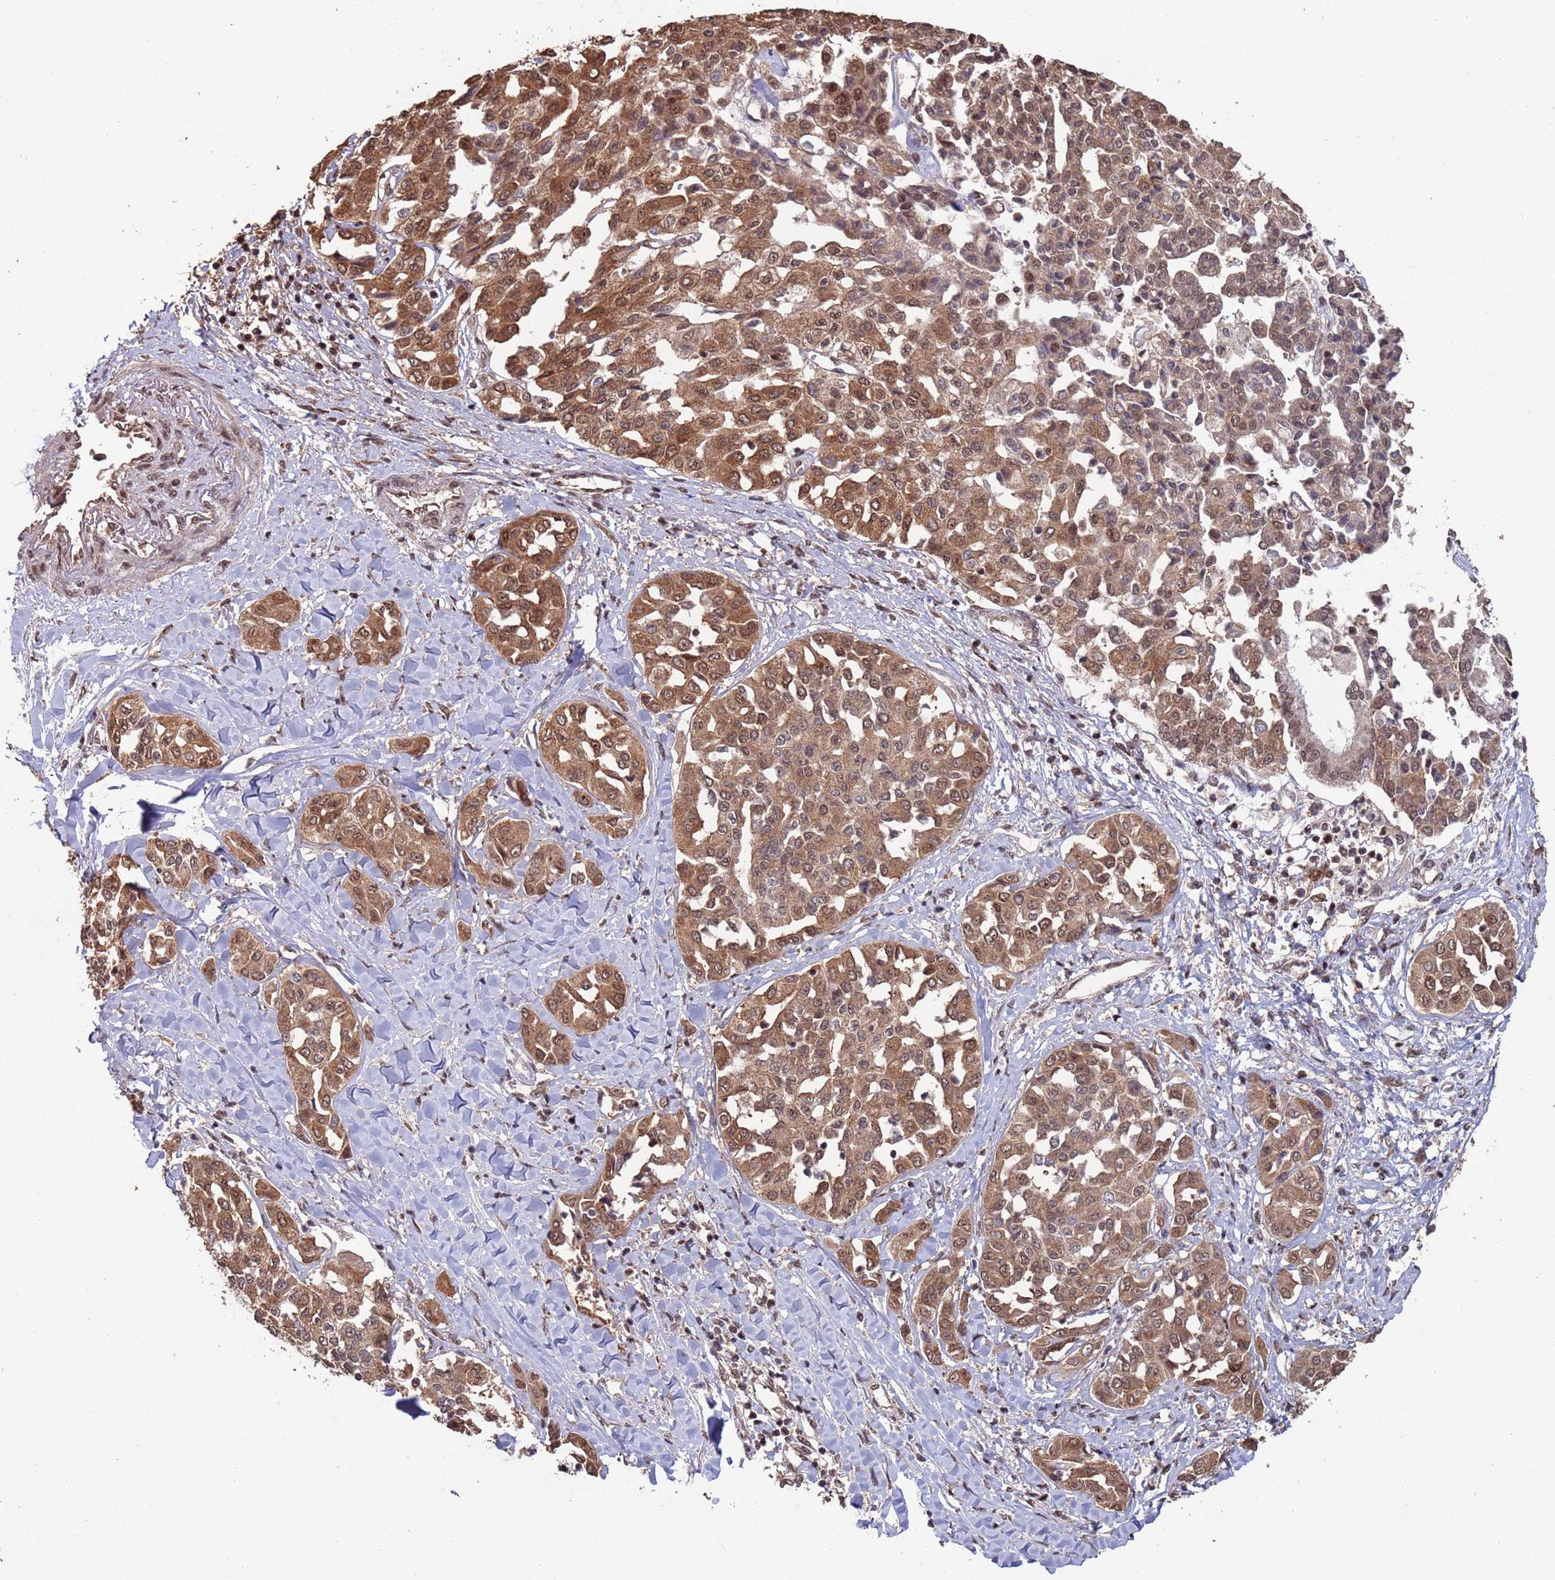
{"staining": {"intensity": "moderate", "quantity": ">75%", "location": "cytoplasmic/membranous,nuclear"}, "tissue": "liver cancer", "cell_type": "Tumor cells", "image_type": "cancer", "snomed": [{"axis": "morphology", "description": "Cholangiocarcinoma"}, {"axis": "topography", "description": "Liver"}], "caption": "High-power microscopy captured an immunohistochemistry (IHC) image of cholangiocarcinoma (liver), revealing moderate cytoplasmic/membranous and nuclear expression in approximately >75% of tumor cells.", "gene": "PRR7", "patient": {"sex": "female", "age": 77}}